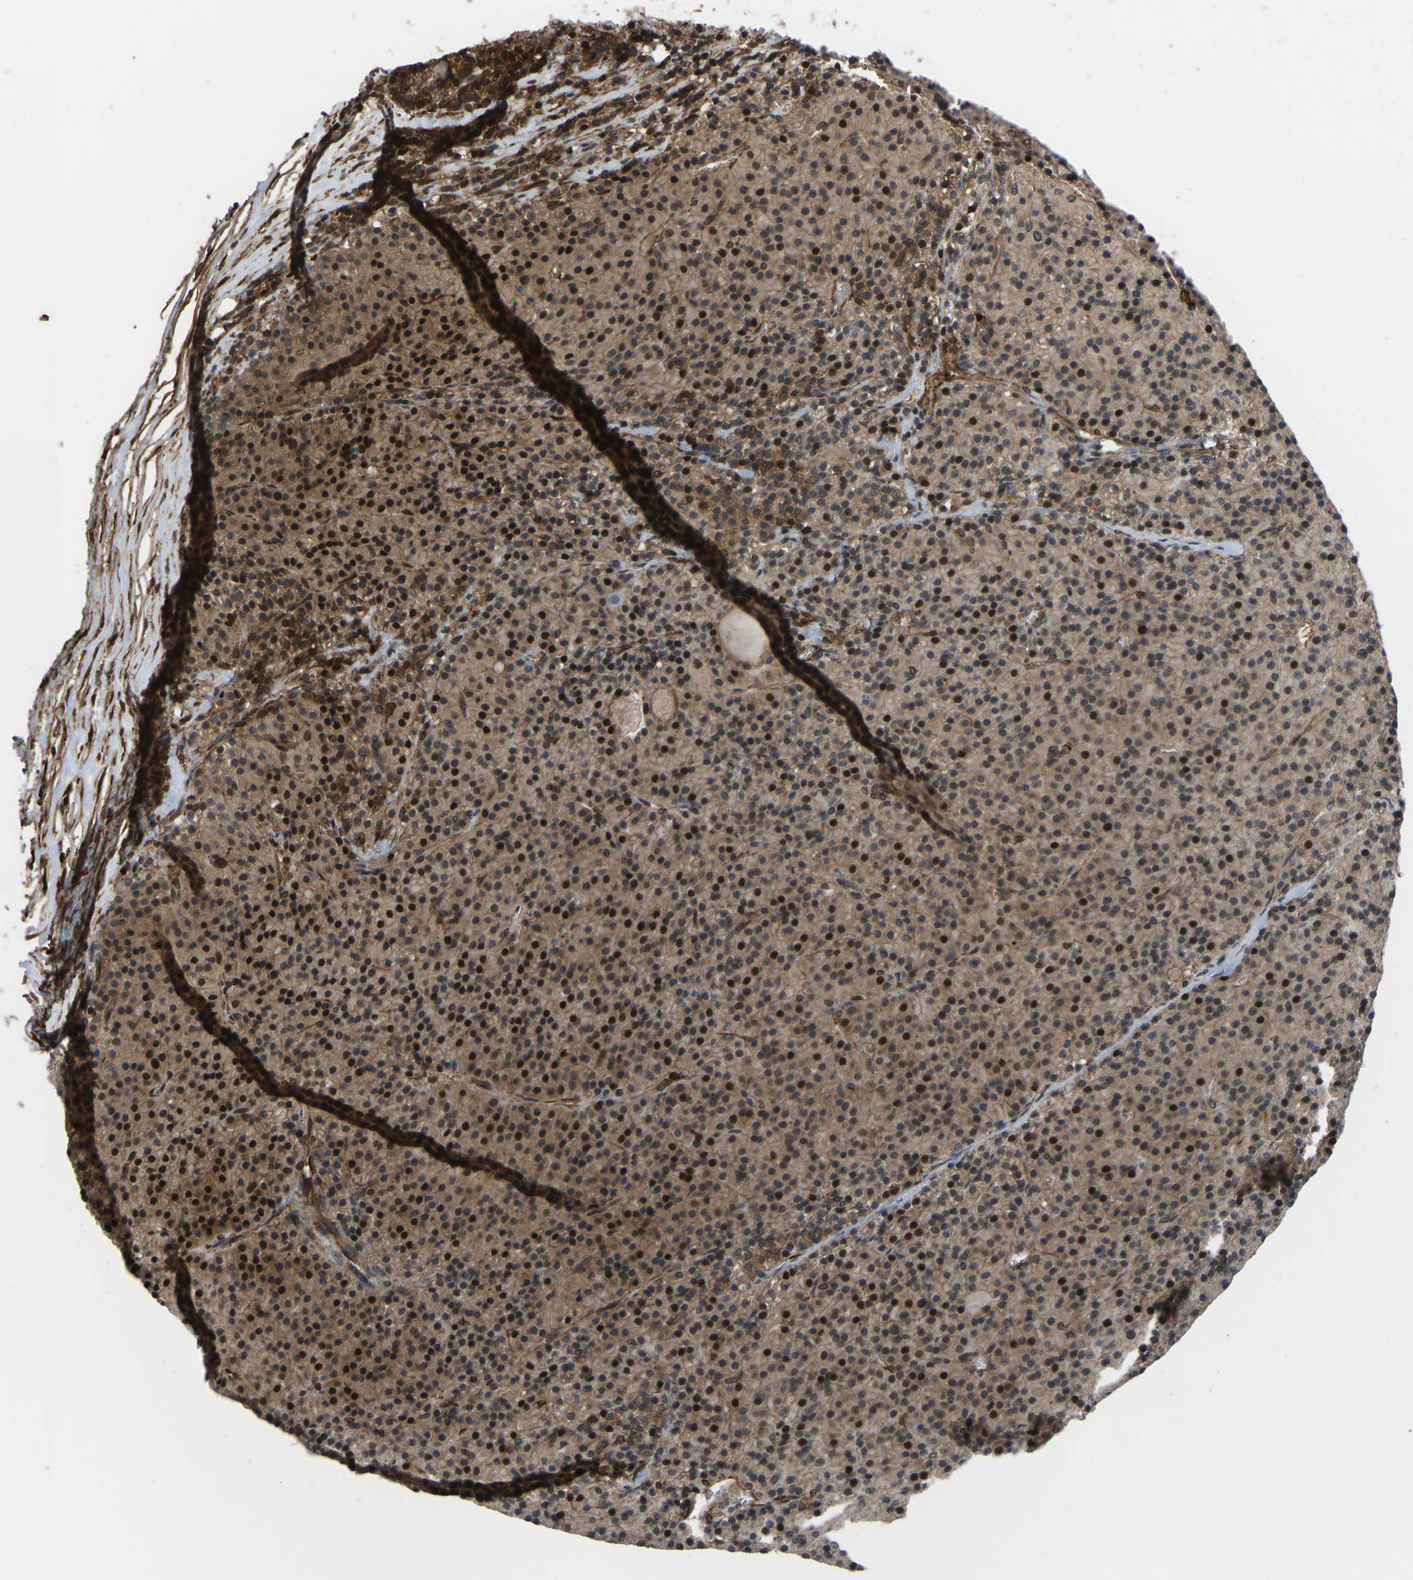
{"staining": {"intensity": "strong", "quantity": ">75%", "location": "cytoplasmic/membranous,nuclear"}, "tissue": "parathyroid gland", "cell_type": "Glandular cells", "image_type": "normal", "snomed": [{"axis": "morphology", "description": "Normal tissue, NOS"}, {"axis": "morphology", "description": "Adenoma, NOS"}, {"axis": "topography", "description": "Parathyroid gland"}], "caption": "Immunohistochemical staining of benign parathyroid gland reveals high levels of strong cytoplasmic/membranous,nuclear staining in about >75% of glandular cells.", "gene": "CYP7B1", "patient": {"sex": "male", "age": 75}}